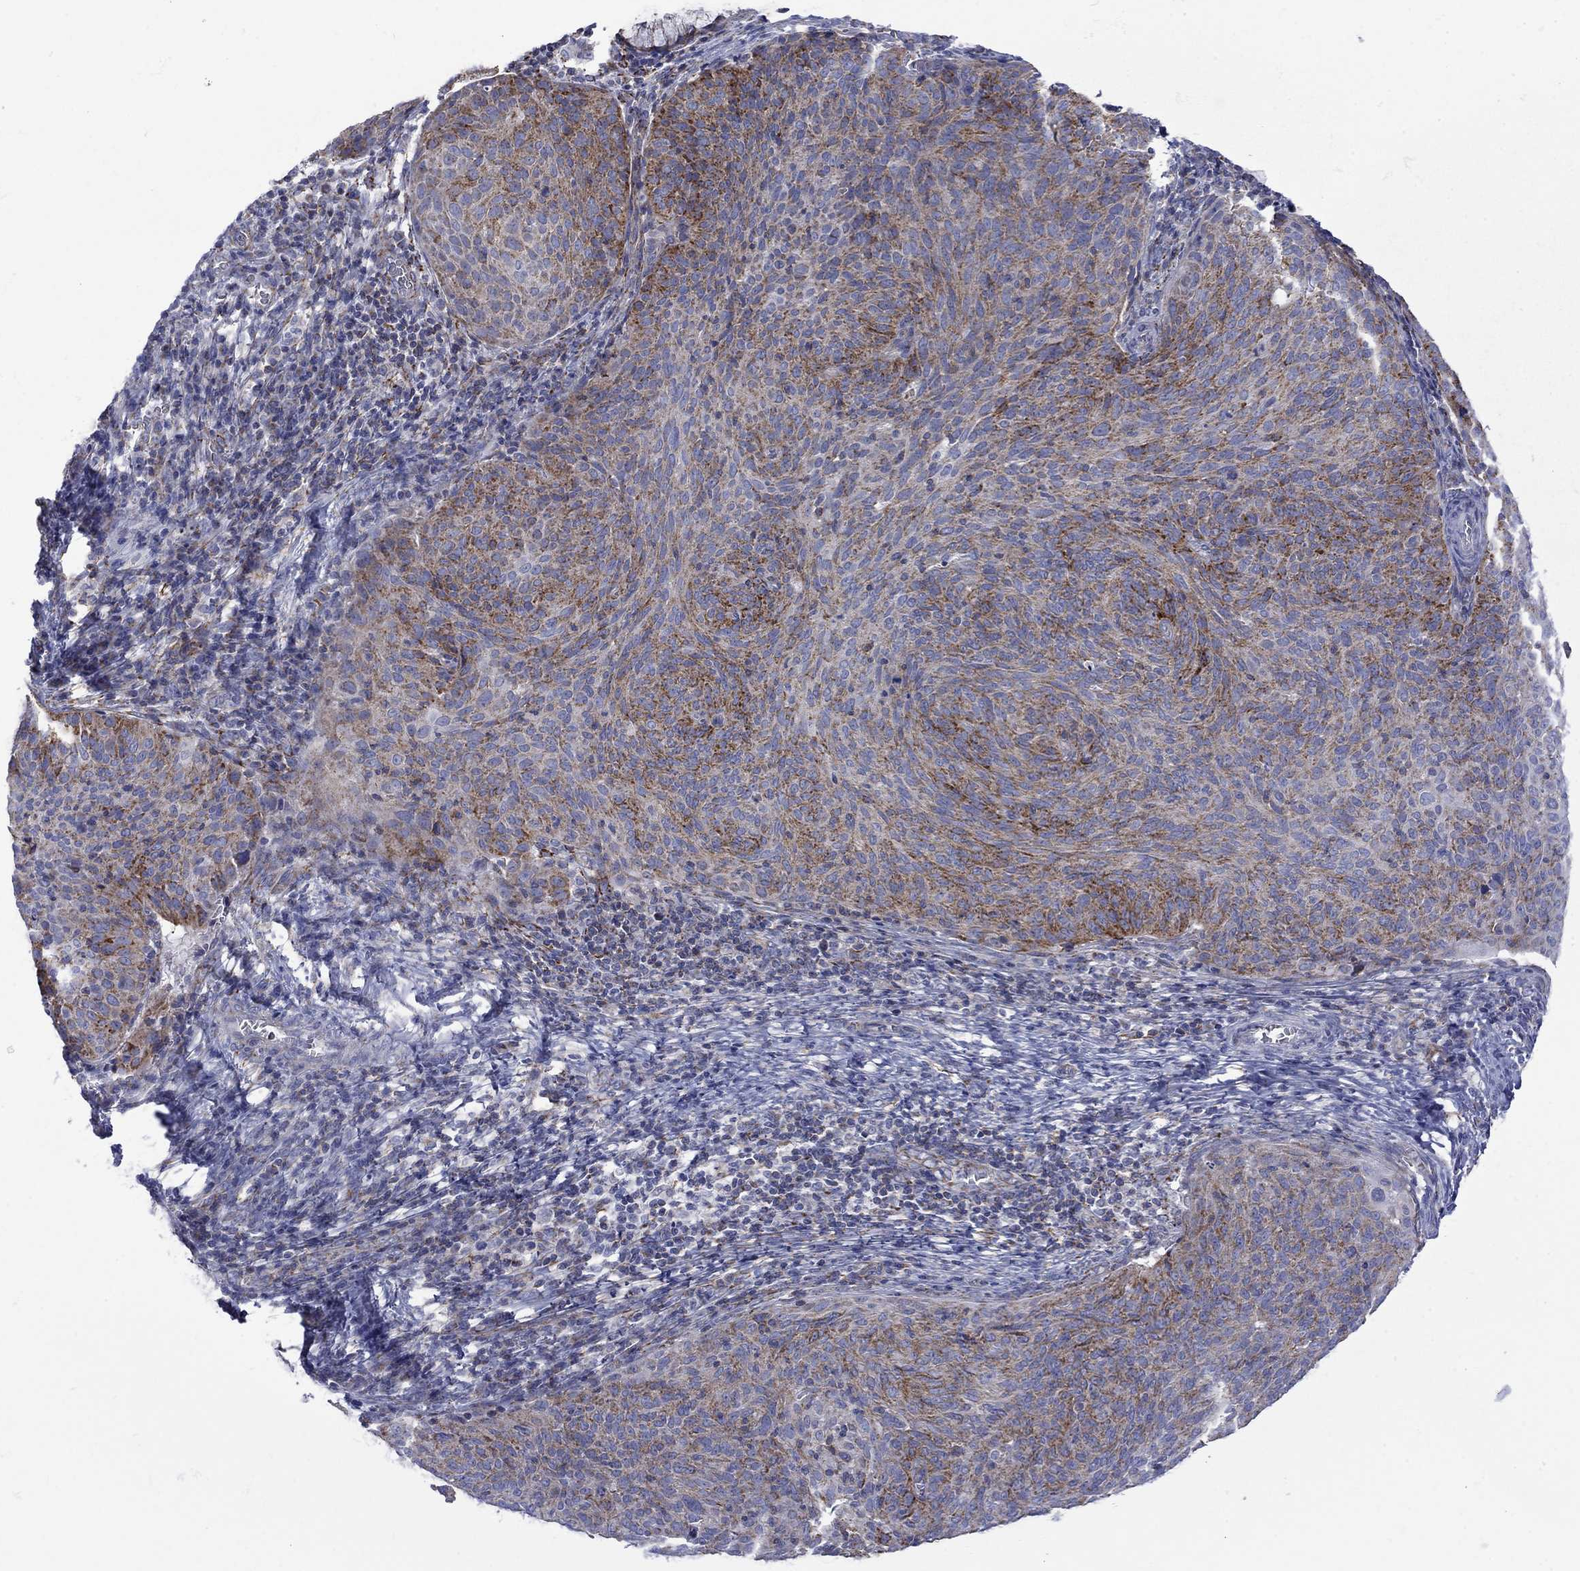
{"staining": {"intensity": "strong", "quantity": "25%-75%", "location": "cytoplasmic/membranous"}, "tissue": "cervical cancer", "cell_type": "Tumor cells", "image_type": "cancer", "snomed": [{"axis": "morphology", "description": "Squamous cell carcinoma, NOS"}, {"axis": "topography", "description": "Cervix"}], "caption": "An immunohistochemistry (IHC) image of neoplastic tissue is shown. Protein staining in brown highlights strong cytoplasmic/membranous positivity in cervical cancer within tumor cells.", "gene": "CISD1", "patient": {"sex": "female", "age": 39}}